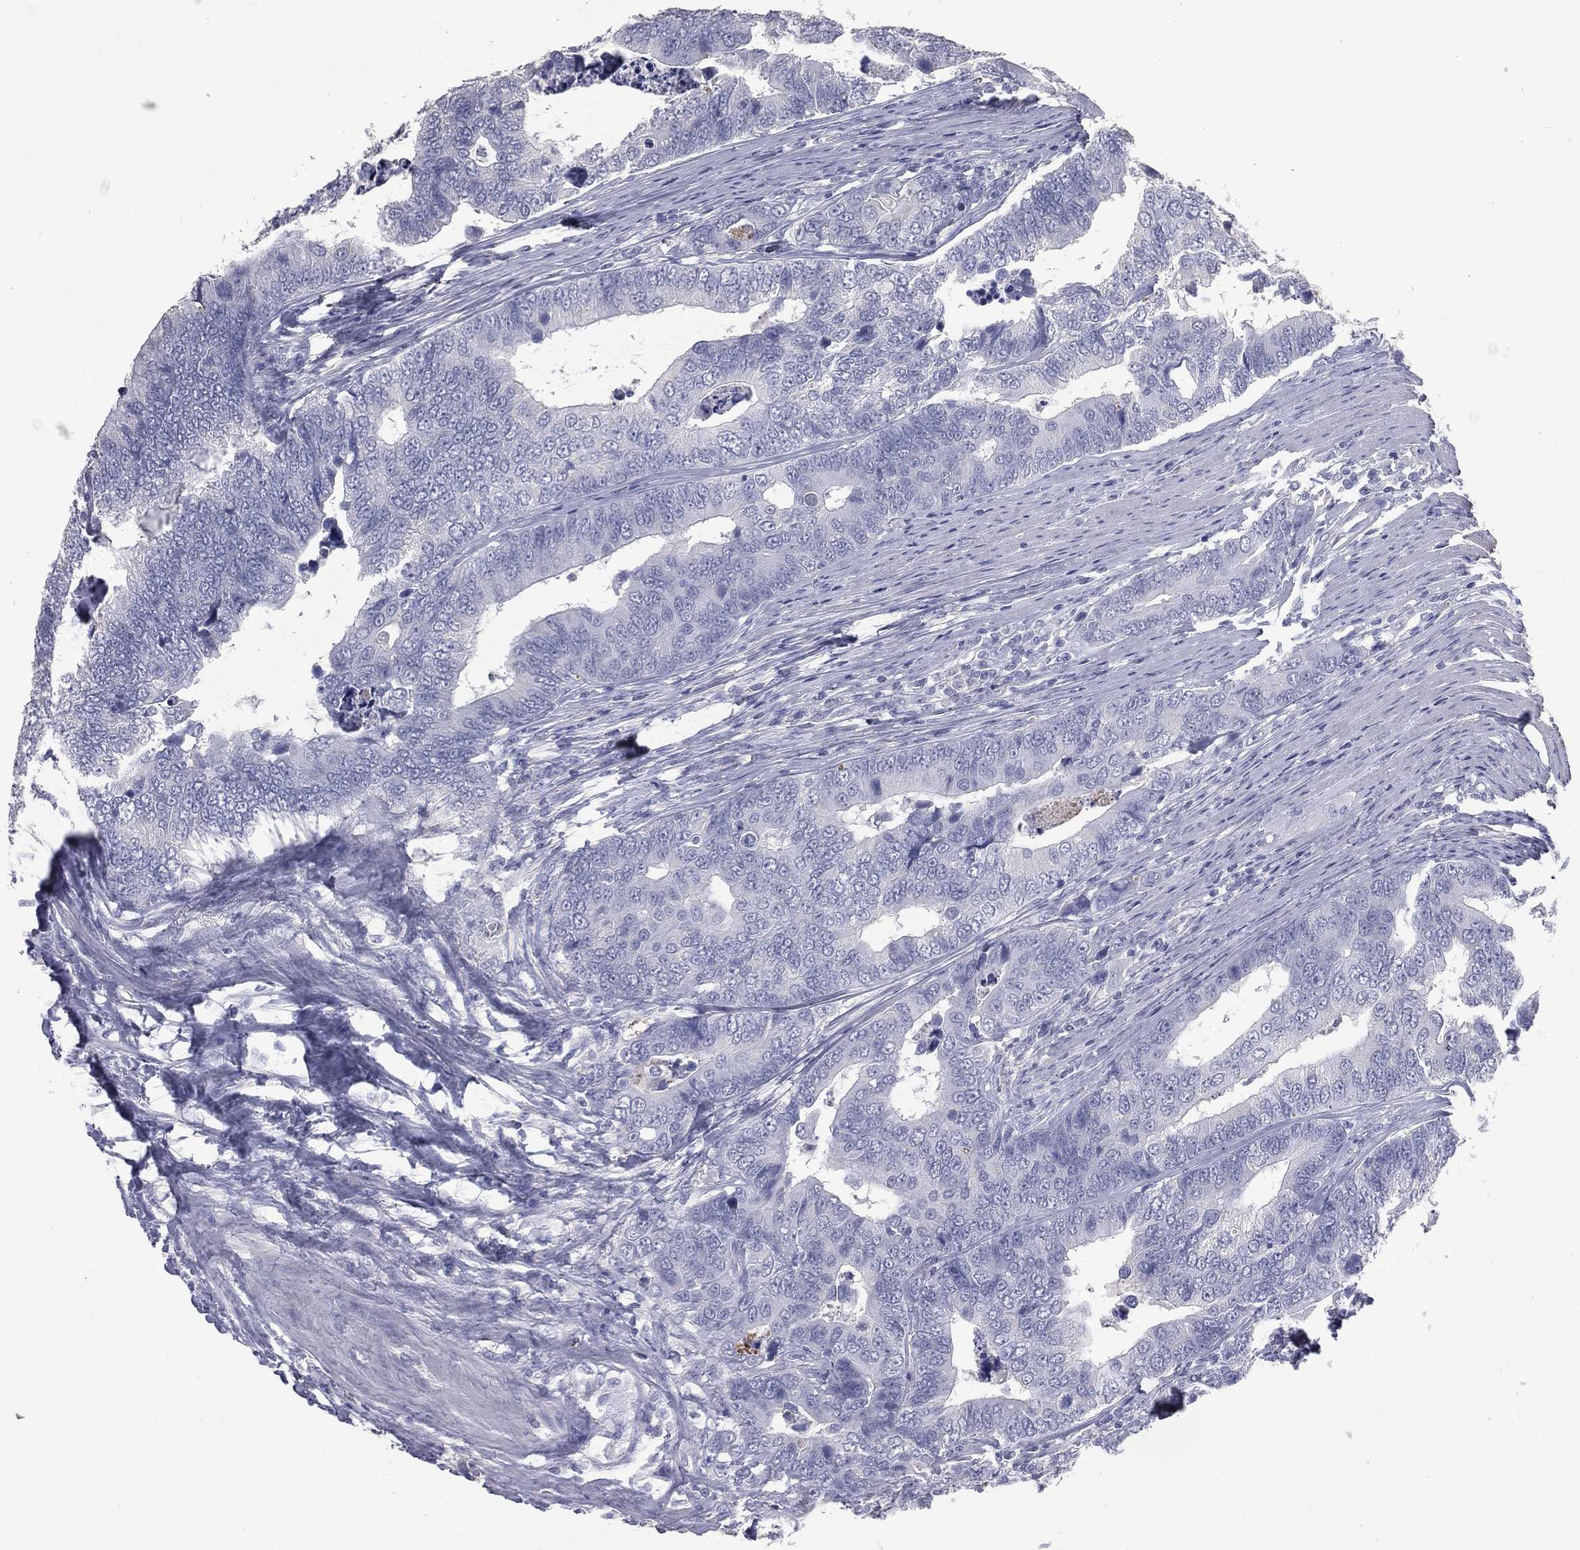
{"staining": {"intensity": "negative", "quantity": "none", "location": "none"}, "tissue": "colorectal cancer", "cell_type": "Tumor cells", "image_type": "cancer", "snomed": [{"axis": "morphology", "description": "Adenocarcinoma, NOS"}, {"axis": "topography", "description": "Colon"}], "caption": "Protein analysis of colorectal cancer (adenocarcinoma) displays no significant staining in tumor cells. Brightfield microscopy of immunohistochemistry (IHC) stained with DAB (brown) and hematoxylin (blue), captured at high magnification.", "gene": "ESX1", "patient": {"sex": "female", "age": 72}}